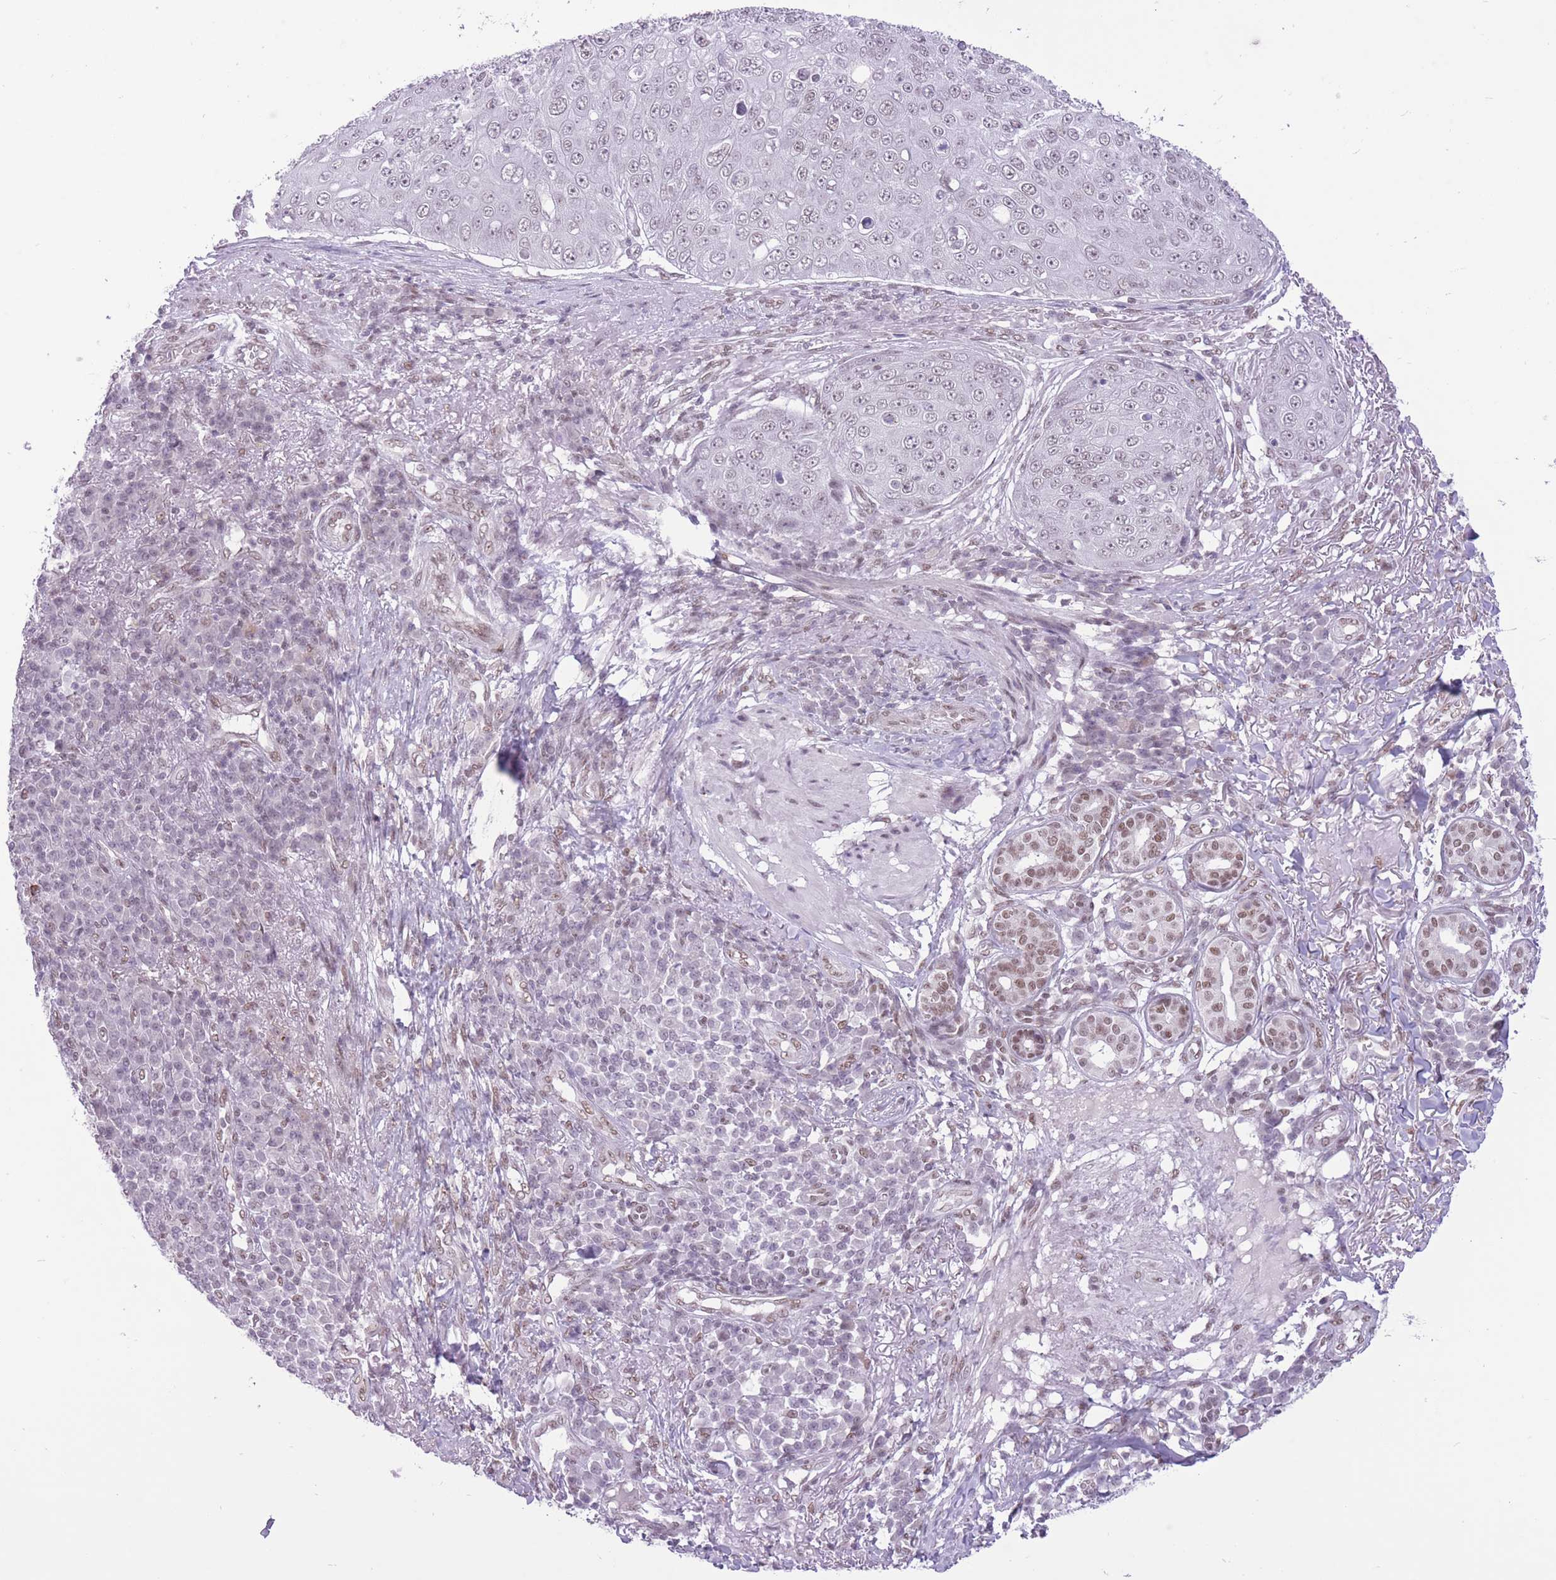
{"staining": {"intensity": "moderate", "quantity": "25%-75%", "location": "nuclear"}, "tissue": "skin cancer", "cell_type": "Tumor cells", "image_type": "cancer", "snomed": [{"axis": "morphology", "description": "Squamous cell carcinoma, NOS"}, {"axis": "topography", "description": "Skin"}], "caption": "The histopathology image exhibits staining of skin squamous cell carcinoma, revealing moderate nuclear protein expression (brown color) within tumor cells. Nuclei are stained in blue.", "gene": "ZBED5", "patient": {"sex": "male", "age": 71}}